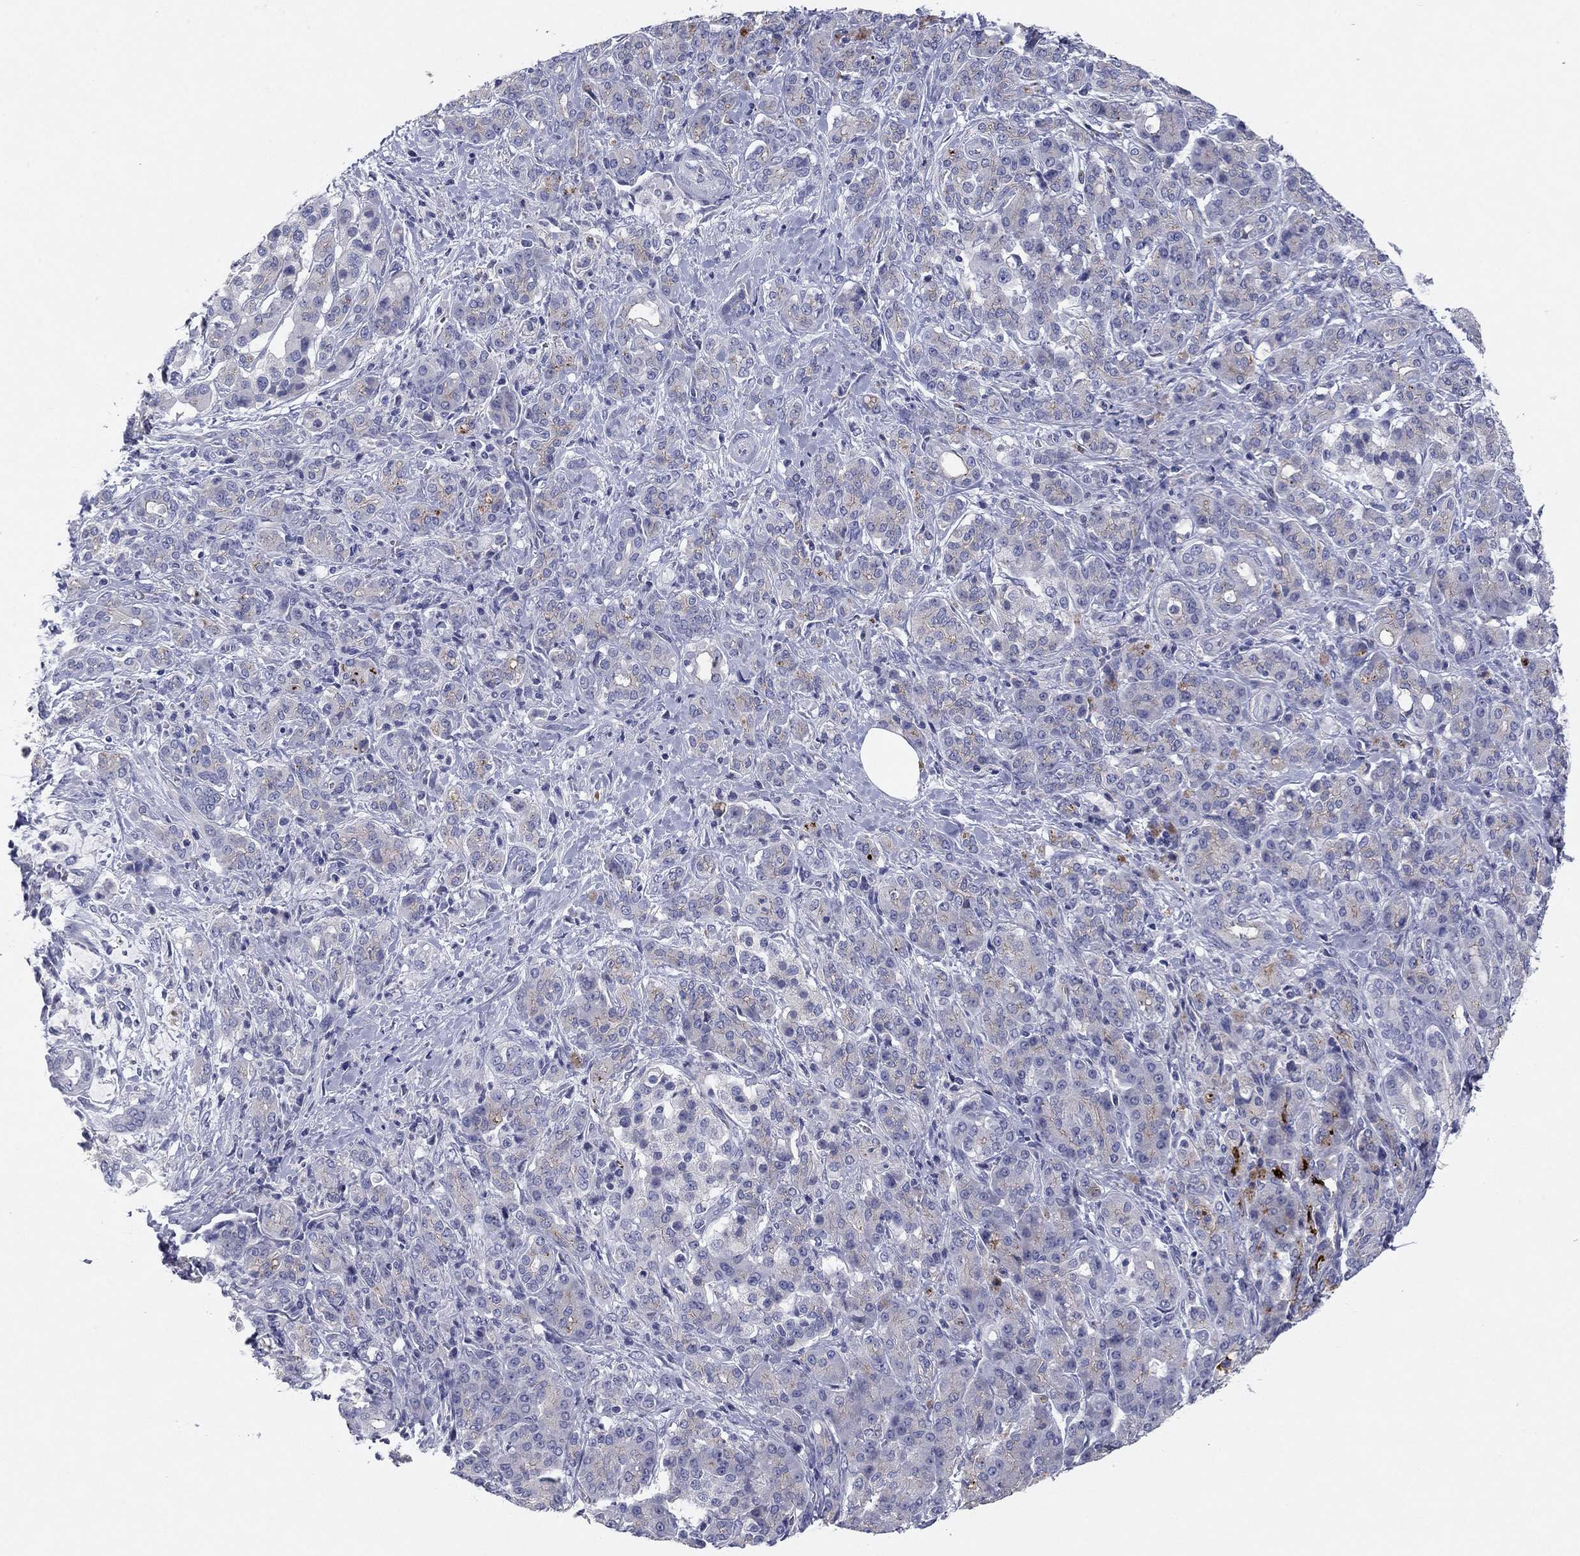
{"staining": {"intensity": "negative", "quantity": "none", "location": "none"}, "tissue": "pancreatic cancer", "cell_type": "Tumor cells", "image_type": "cancer", "snomed": [{"axis": "morphology", "description": "Normal tissue, NOS"}, {"axis": "morphology", "description": "Inflammation, NOS"}, {"axis": "morphology", "description": "Adenocarcinoma, NOS"}, {"axis": "topography", "description": "Pancreas"}], "caption": "IHC image of human adenocarcinoma (pancreatic) stained for a protein (brown), which exhibits no positivity in tumor cells.", "gene": "CNTNAP4", "patient": {"sex": "male", "age": 57}}